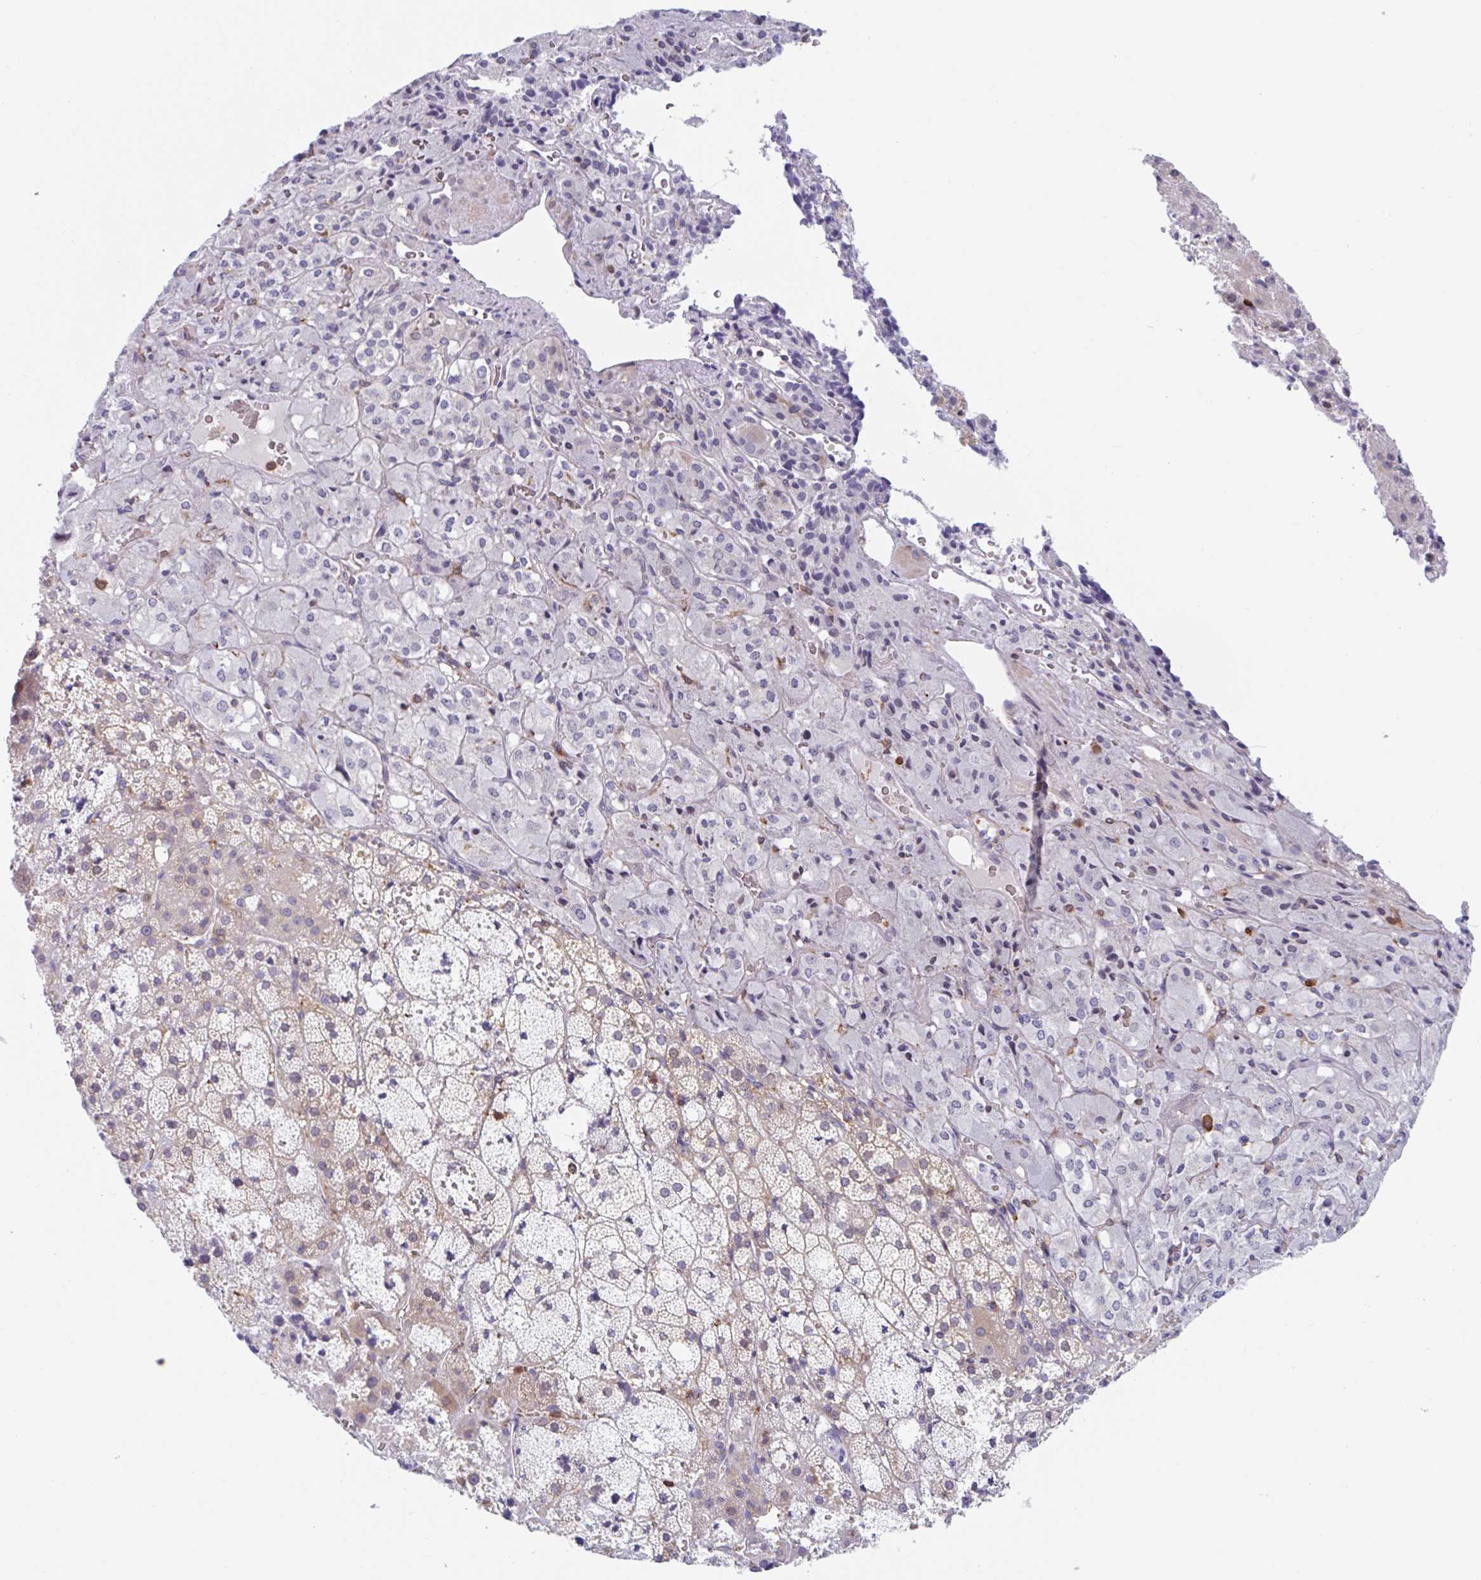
{"staining": {"intensity": "weak", "quantity": "25%-75%", "location": "cytoplasmic/membranous"}, "tissue": "adrenal gland", "cell_type": "Glandular cells", "image_type": "normal", "snomed": [{"axis": "morphology", "description": "Normal tissue, NOS"}, {"axis": "topography", "description": "Adrenal gland"}], "caption": "Immunohistochemistry (DAB) staining of benign human adrenal gland displays weak cytoplasmic/membranous protein positivity in approximately 25%-75% of glandular cells. (Stains: DAB (3,3'-diaminobenzidine) in brown, nuclei in blue, Microscopy: brightfield microscopy at high magnification).", "gene": "EFHD1", "patient": {"sex": "male", "age": 53}}